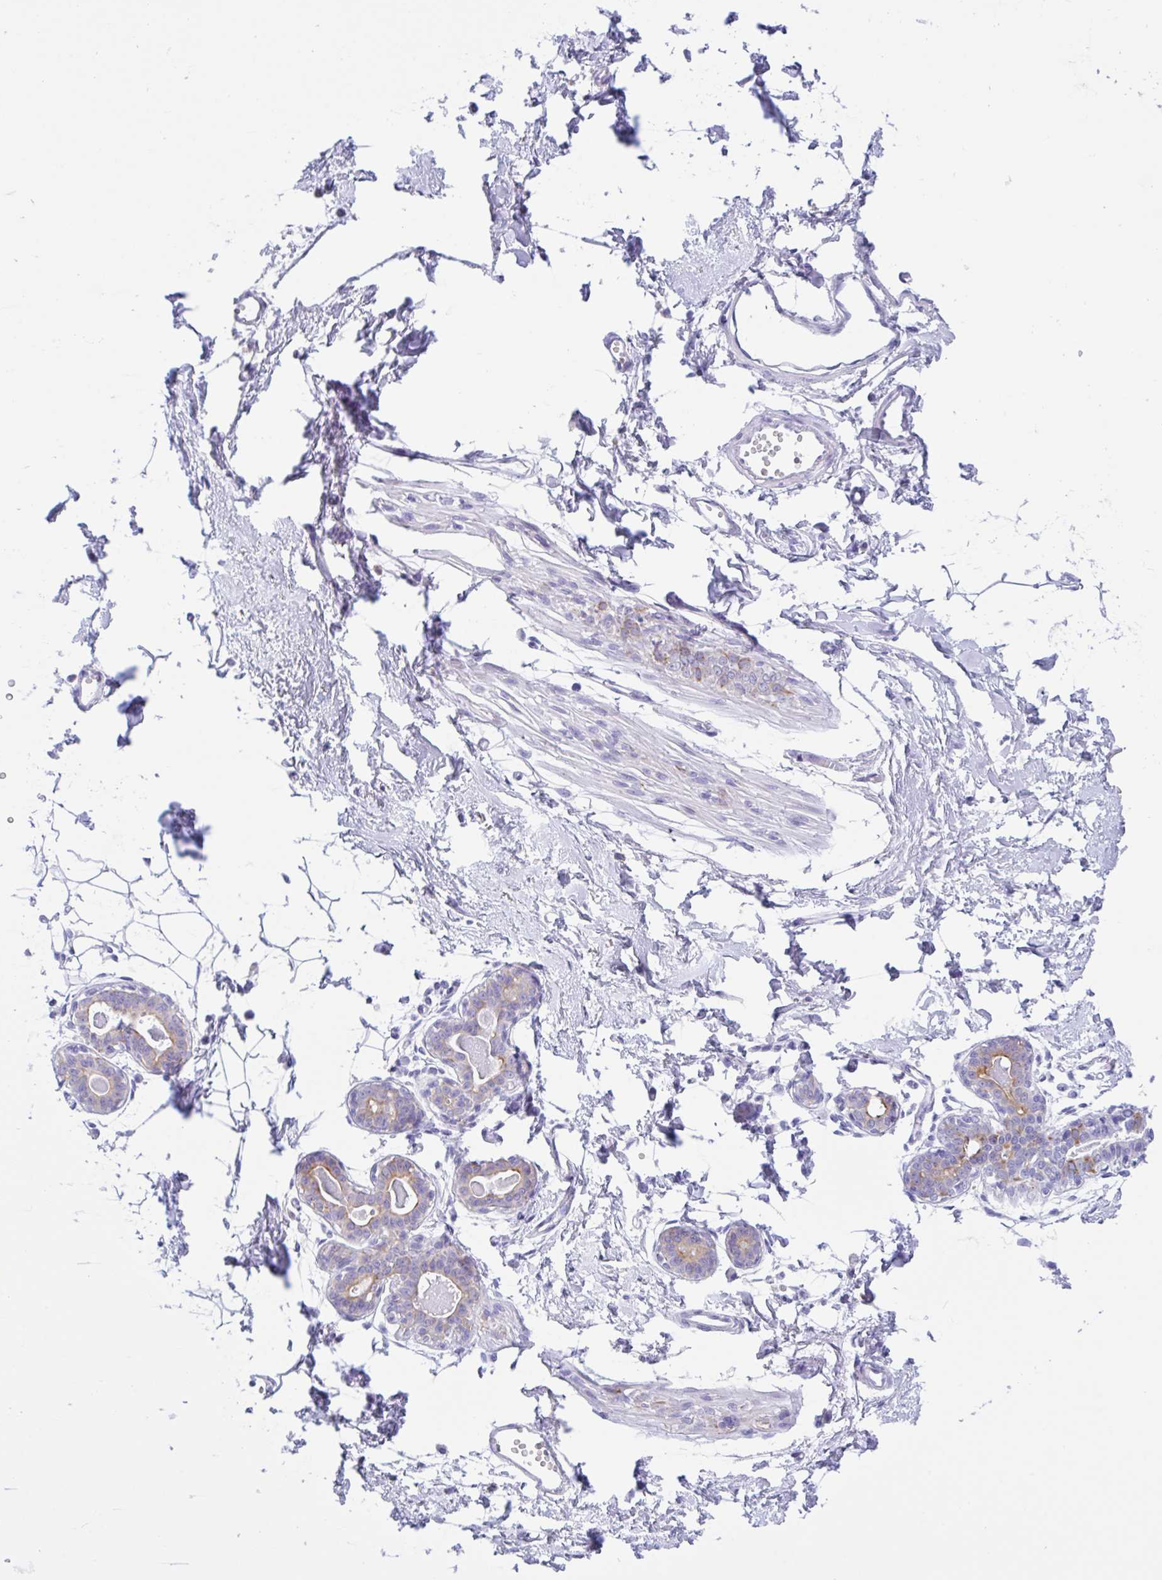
{"staining": {"intensity": "negative", "quantity": "none", "location": "none"}, "tissue": "breast", "cell_type": "Adipocytes", "image_type": "normal", "snomed": [{"axis": "morphology", "description": "Normal tissue, NOS"}, {"axis": "topography", "description": "Breast"}], "caption": "IHC image of unremarkable human breast stained for a protein (brown), which reveals no positivity in adipocytes.", "gene": "DTWD2", "patient": {"sex": "female", "age": 45}}